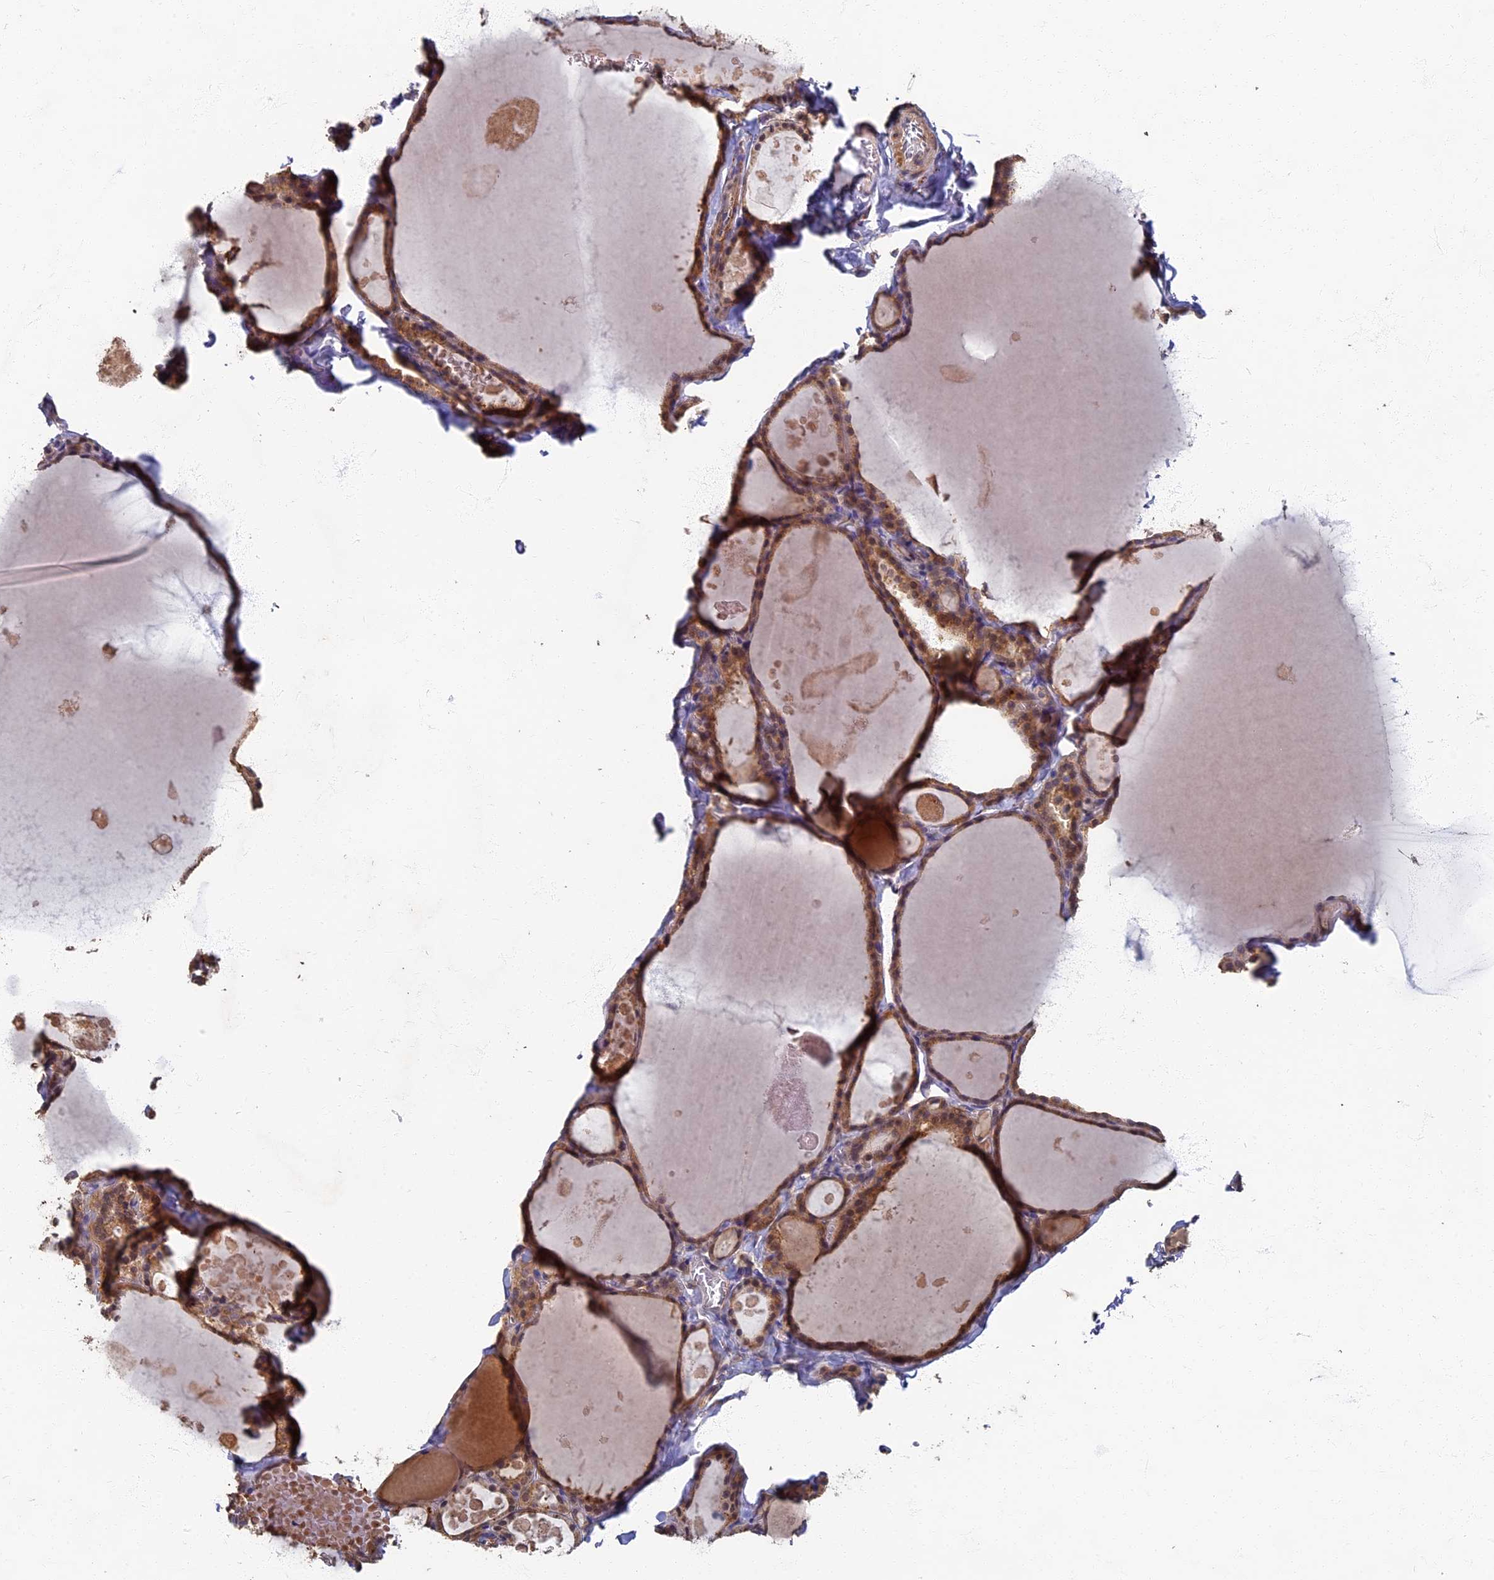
{"staining": {"intensity": "moderate", "quantity": ">75%", "location": "cytoplasmic/membranous,nuclear"}, "tissue": "thyroid gland", "cell_type": "Glandular cells", "image_type": "normal", "snomed": [{"axis": "morphology", "description": "Normal tissue, NOS"}, {"axis": "topography", "description": "Thyroid gland"}], "caption": "This image shows immunohistochemistry (IHC) staining of benign human thyroid gland, with medium moderate cytoplasmic/membranous,nuclear staining in approximately >75% of glandular cells.", "gene": "RSPH3", "patient": {"sex": "male", "age": 56}}